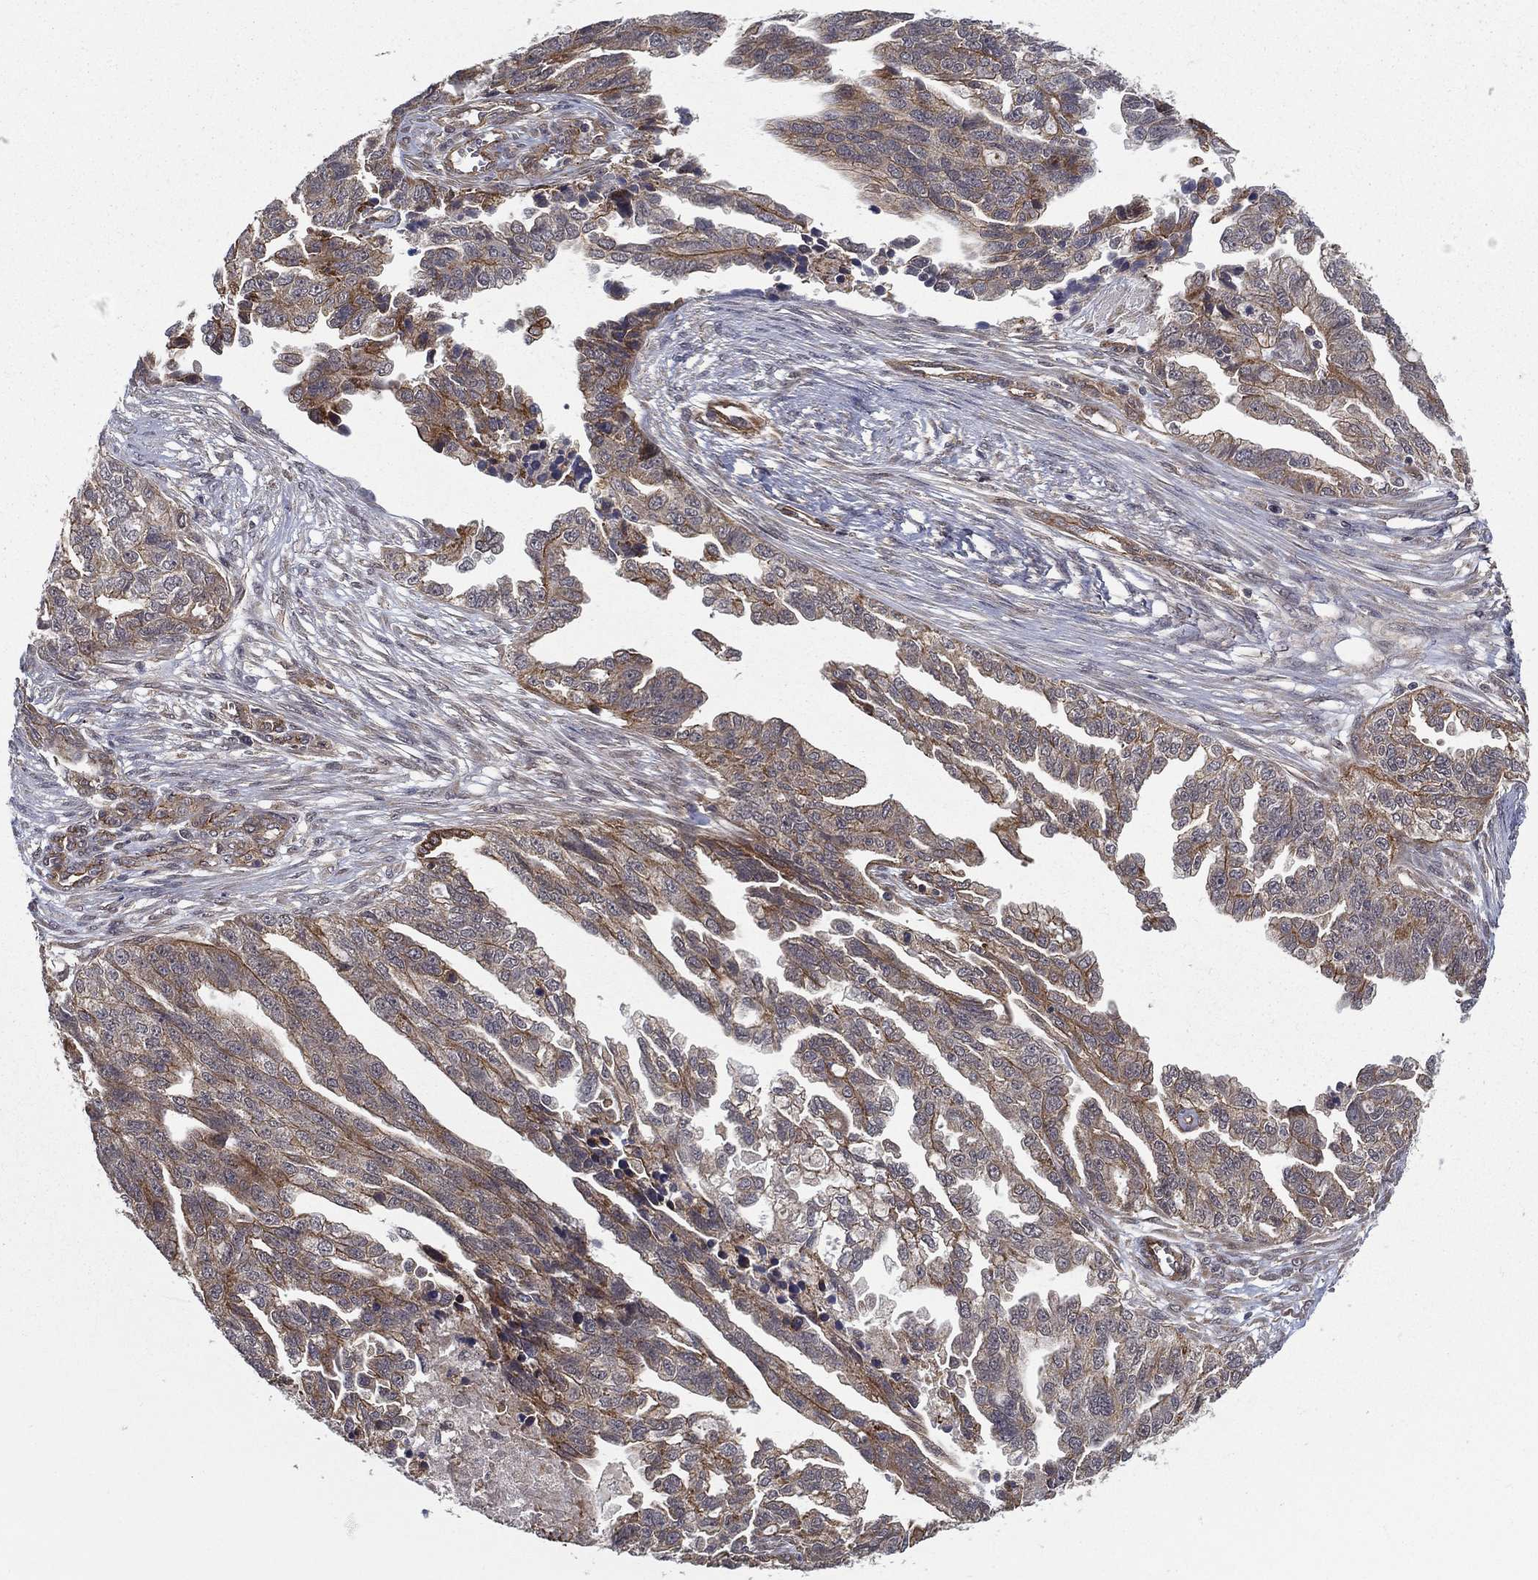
{"staining": {"intensity": "moderate", "quantity": "<25%", "location": "cytoplasmic/membranous"}, "tissue": "ovarian cancer", "cell_type": "Tumor cells", "image_type": "cancer", "snomed": [{"axis": "morphology", "description": "Cystadenocarcinoma, serous, NOS"}, {"axis": "topography", "description": "Ovary"}], "caption": "Immunohistochemical staining of serous cystadenocarcinoma (ovarian) shows low levels of moderate cytoplasmic/membranous protein expression in approximately <25% of tumor cells.", "gene": "UACA", "patient": {"sex": "female", "age": 51}}